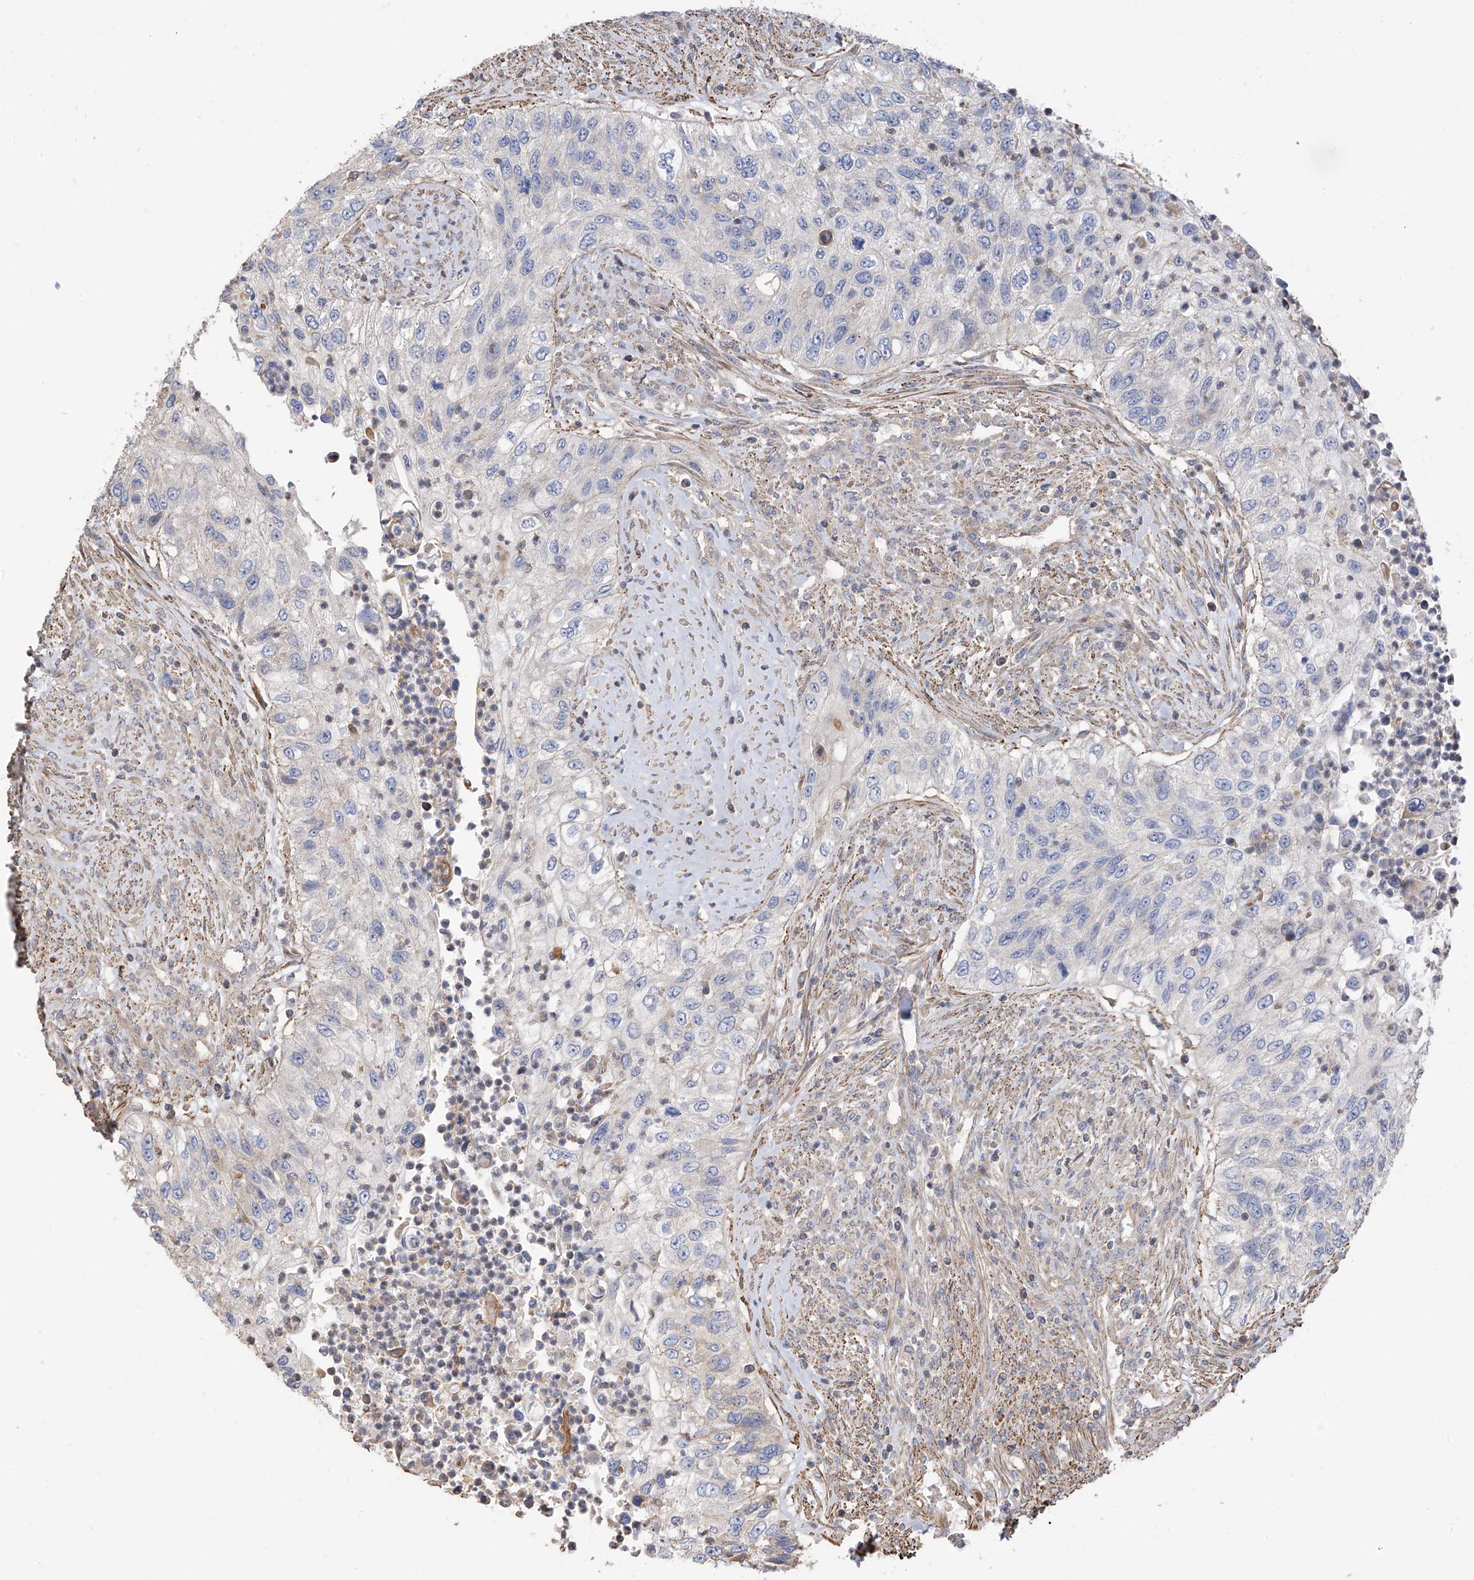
{"staining": {"intensity": "negative", "quantity": "none", "location": "none"}, "tissue": "urothelial cancer", "cell_type": "Tumor cells", "image_type": "cancer", "snomed": [{"axis": "morphology", "description": "Urothelial carcinoma, High grade"}, {"axis": "topography", "description": "Urinary bladder"}], "caption": "The histopathology image exhibits no significant expression in tumor cells of high-grade urothelial carcinoma. Nuclei are stained in blue.", "gene": "SLC43A3", "patient": {"sex": "female", "age": 60}}